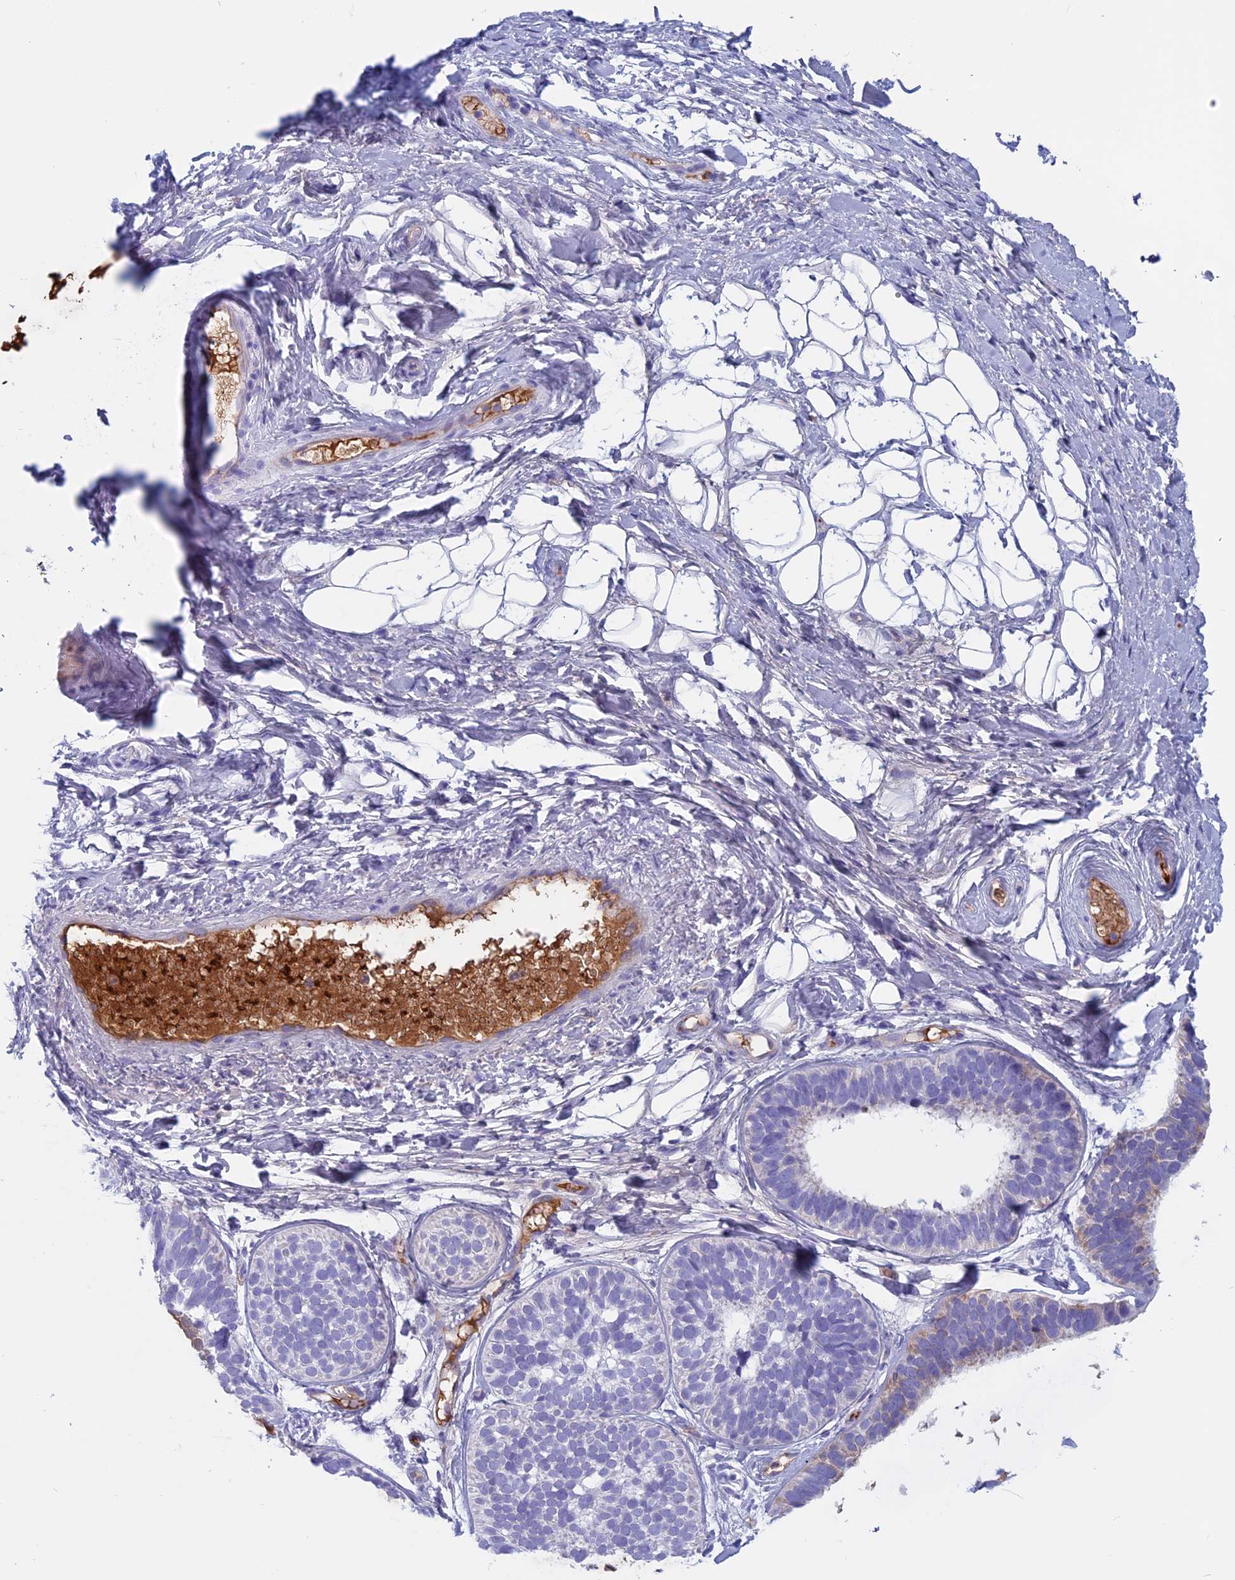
{"staining": {"intensity": "negative", "quantity": "none", "location": "none"}, "tissue": "skin cancer", "cell_type": "Tumor cells", "image_type": "cancer", "snomed": [{"axis": "morphology", "description": "Basal cell carcinoma"}, {"axis": "topography", "description": "Skin"}], "caption": "Immunohistochemistry (IHC) of human basal cell carcinoma (skin) demonstrates no expression in tumor cells.", "gene": "ANGPTL2", "patient": {"sex": "male", "age": 62}}